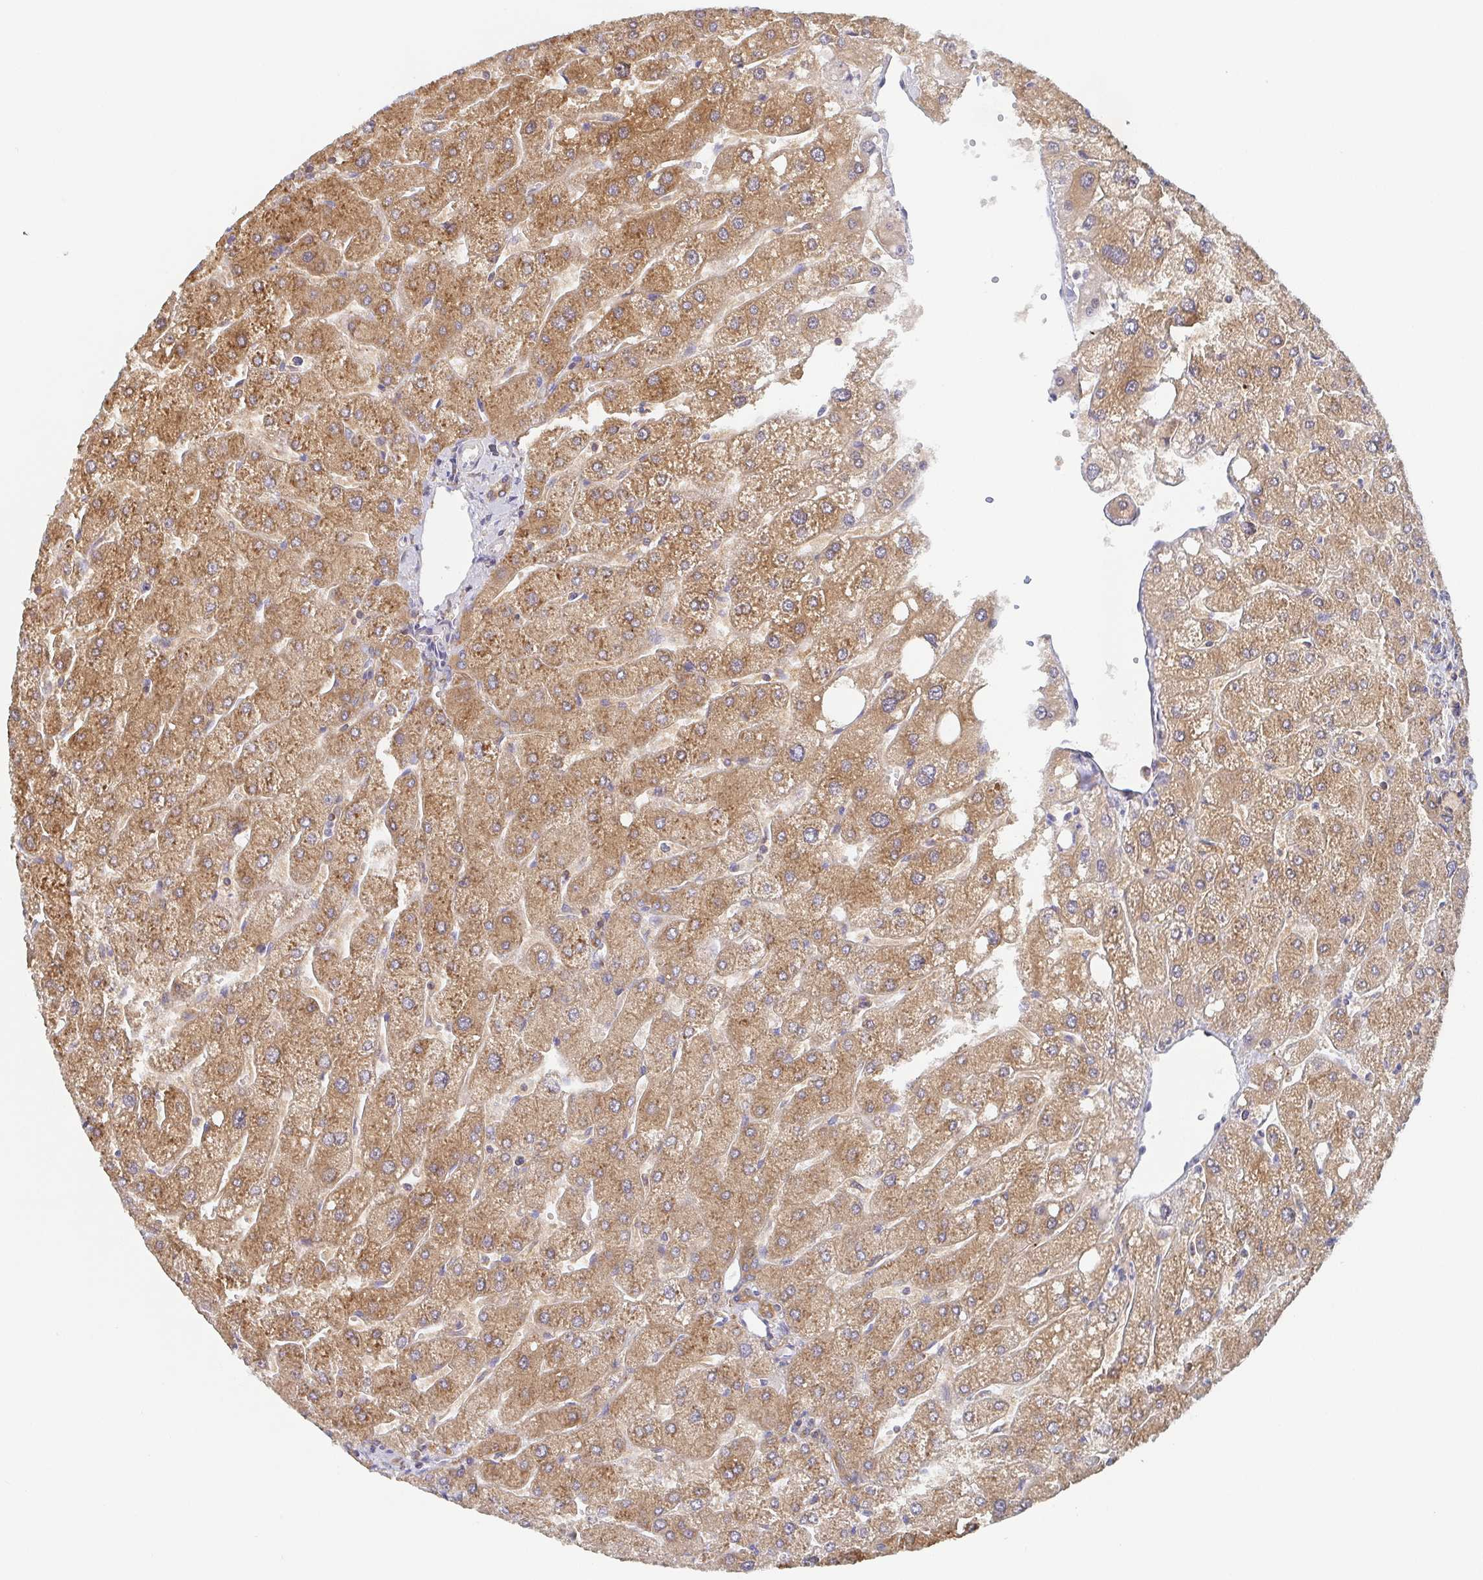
{"staining": {"intensity": "weak", "quantity": ">75%", "location": "cytoplasmic/membranous"}, "tissue": "liver", "cell_type": "Cholangiocytes", "image_type": "normal", "snomed": [{"axis": "morphology", "description": "Normal tissue, NOS"}, {"axis": "topography", "description": "Liver"}], "caption": "Immunohistochemistry (IHC) (DAB) staining of normal liver exhibits weak cytoplasmic/membranous protein positivity in about >75% of cholangiocytes.", "gene": "TUFT1", "patient": {"sex": "male", "age": 67}}